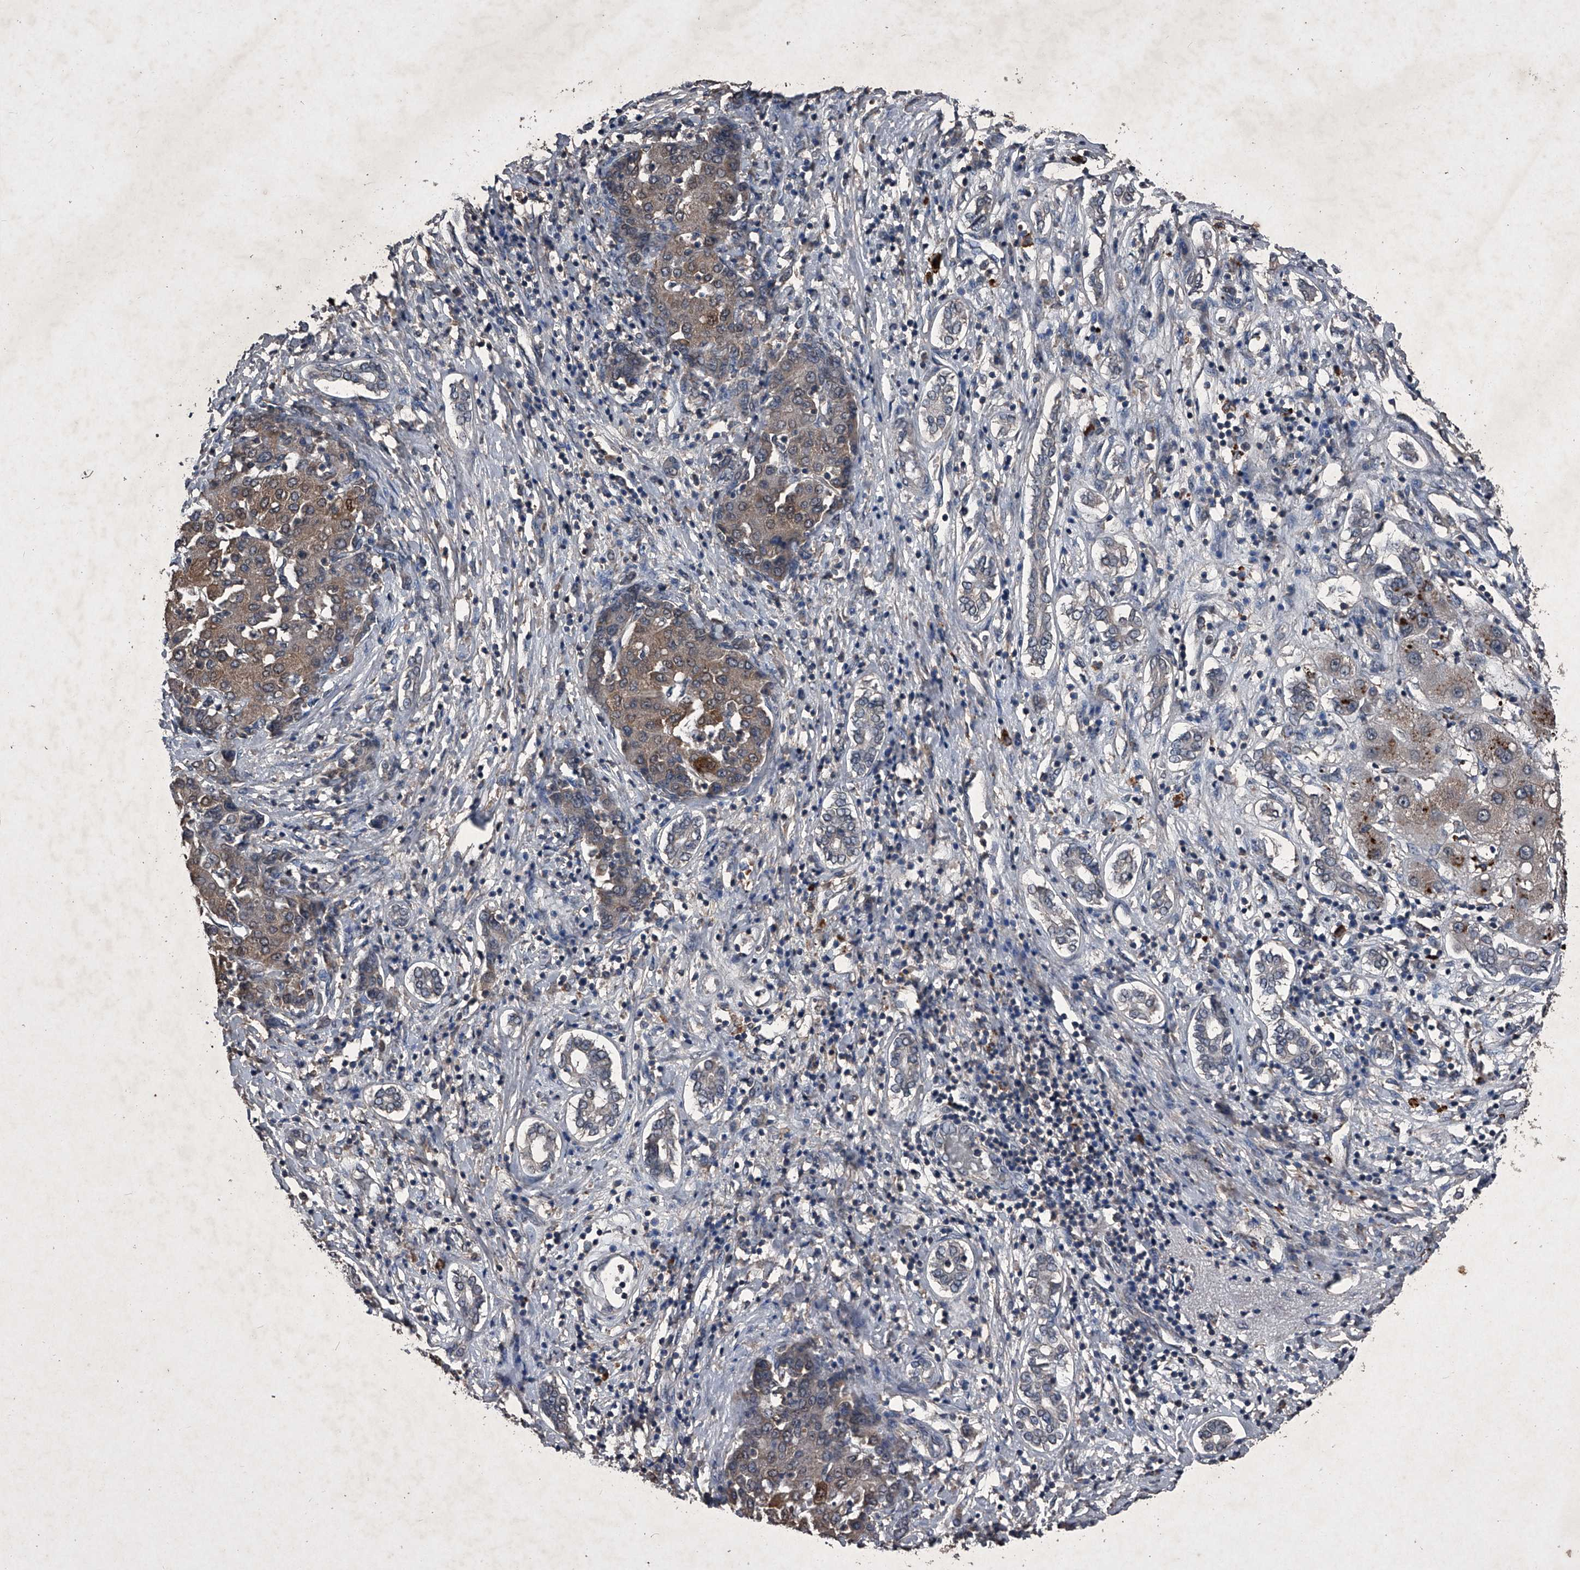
{"staining": {"intensity": "moderate", "quantity": ">75%", "location": "cytoplasmic/membranous"}, "tissue": "liver cancer", "cell_type": "Tumor cells", "image_type": "cancer", "snomed": [{"axis": "morphology", "description": "Carcinoma, Hepatocellular, NOS"}, {"axis": "topography", "description": "Liver"}], "caption": "Immunohistochemical staining of liver cancer (hepatocellular carcinoma) demonstrates medium levels of moderate cytoplasmic/membranous staining in about >75% of tumor cells. Using DAB (3,3'-diaminobenzidine) (brown) and hematoxylin (blue) stains, captured at high magnification using brightfield microscopy.", "gene": "MAPKAP1", "patient": {"sex": "male", "age": 65}}